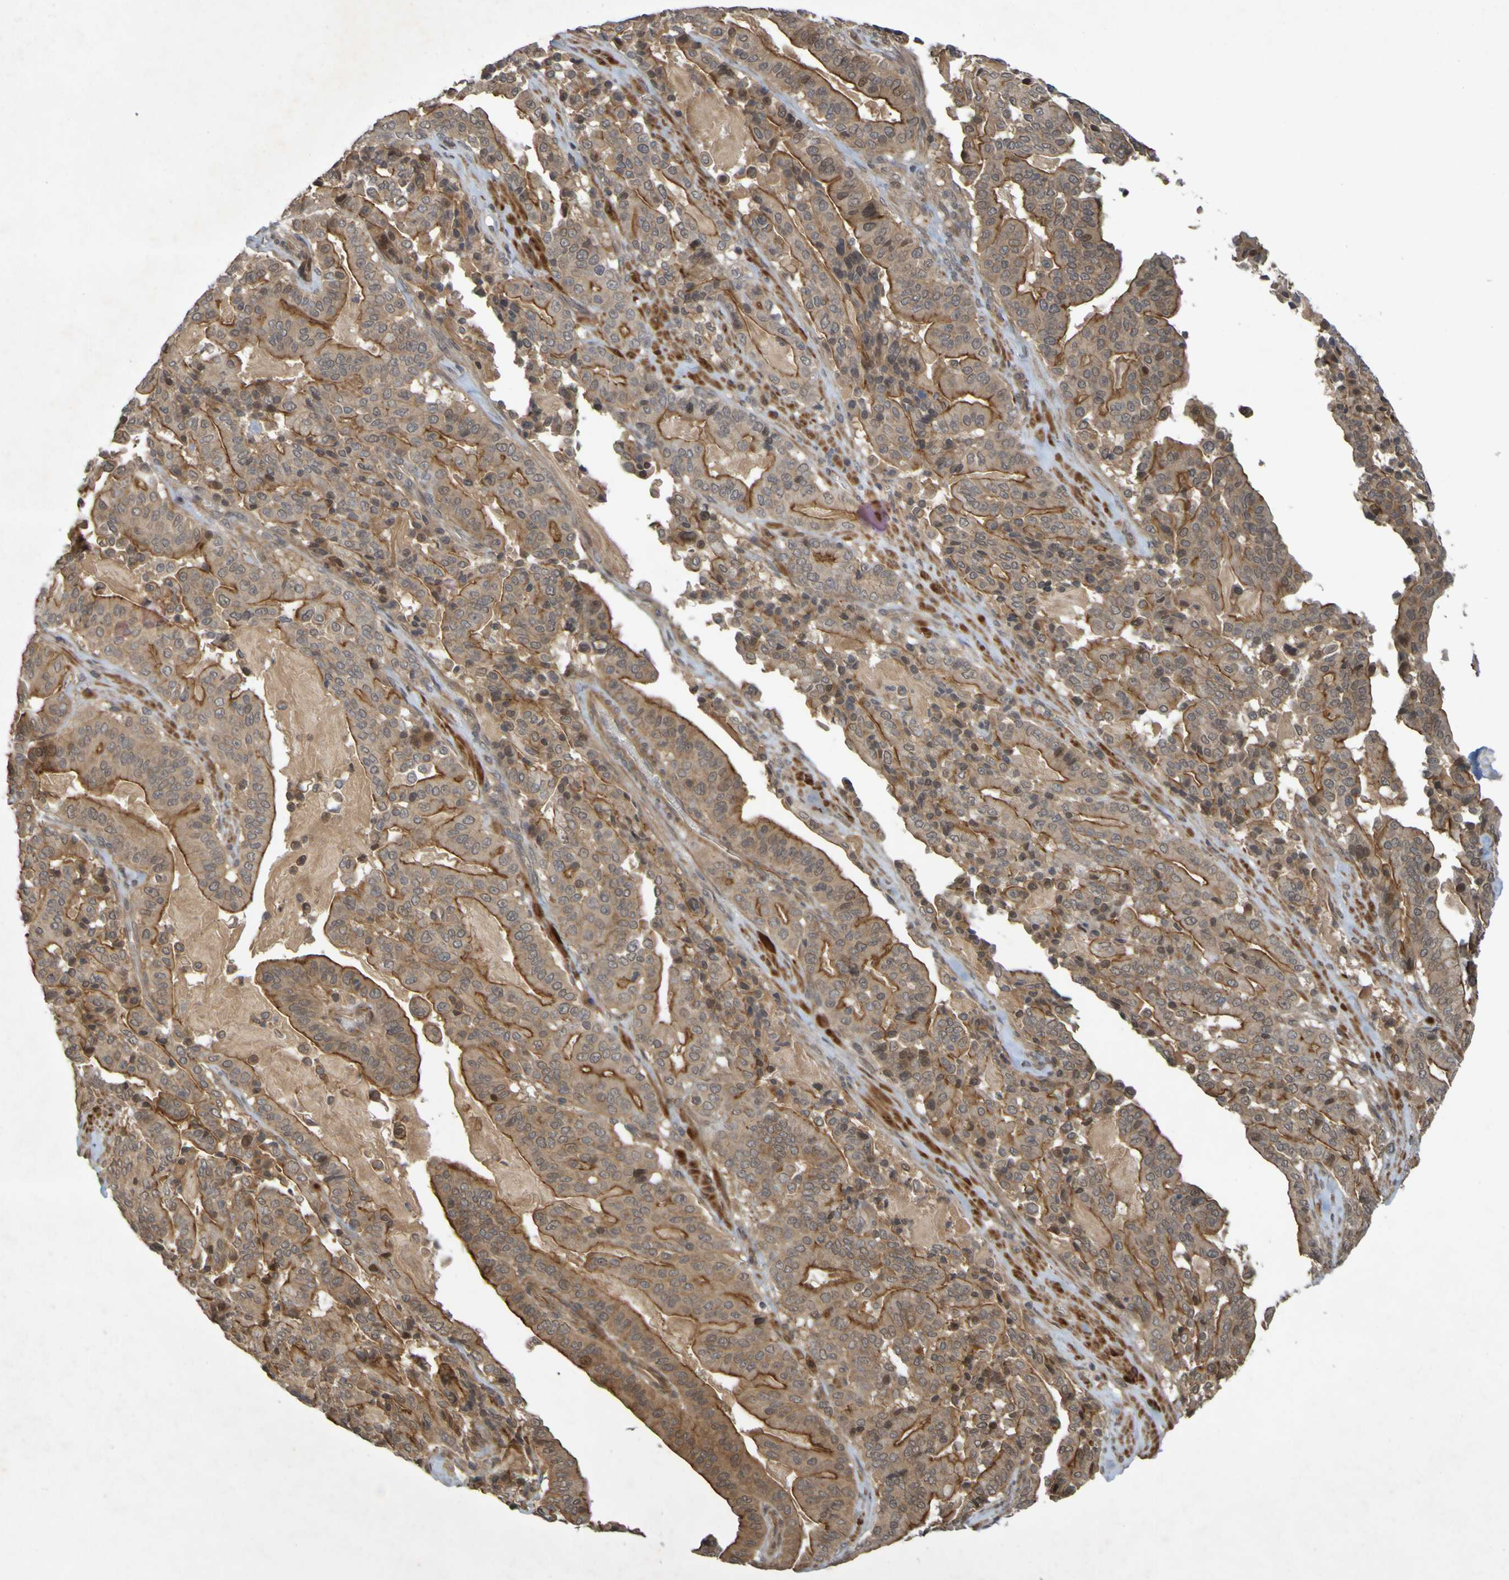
{"staining": {"intensity": "moderate", "quantity": ">75%", "location": "cytoplasmic/membranous"}, "tissue": "pancreatic cancer", "cell_type": "Tumor cells", "image_type": "cancer", "snomed": [{"axis": "morphology", "description": "Adenocarcinoma, NOS"}, {"axis": "topography", "description": "Pancreas"}], "caption": "Human pancreatic cancer stained for a protein (brown) exhibits moderate cytoplasmic/membranous positive positivity in about >75% of tumor cells.", "gene": "ARHGEF11", "patient": {"sex": "male", "age": 63}}